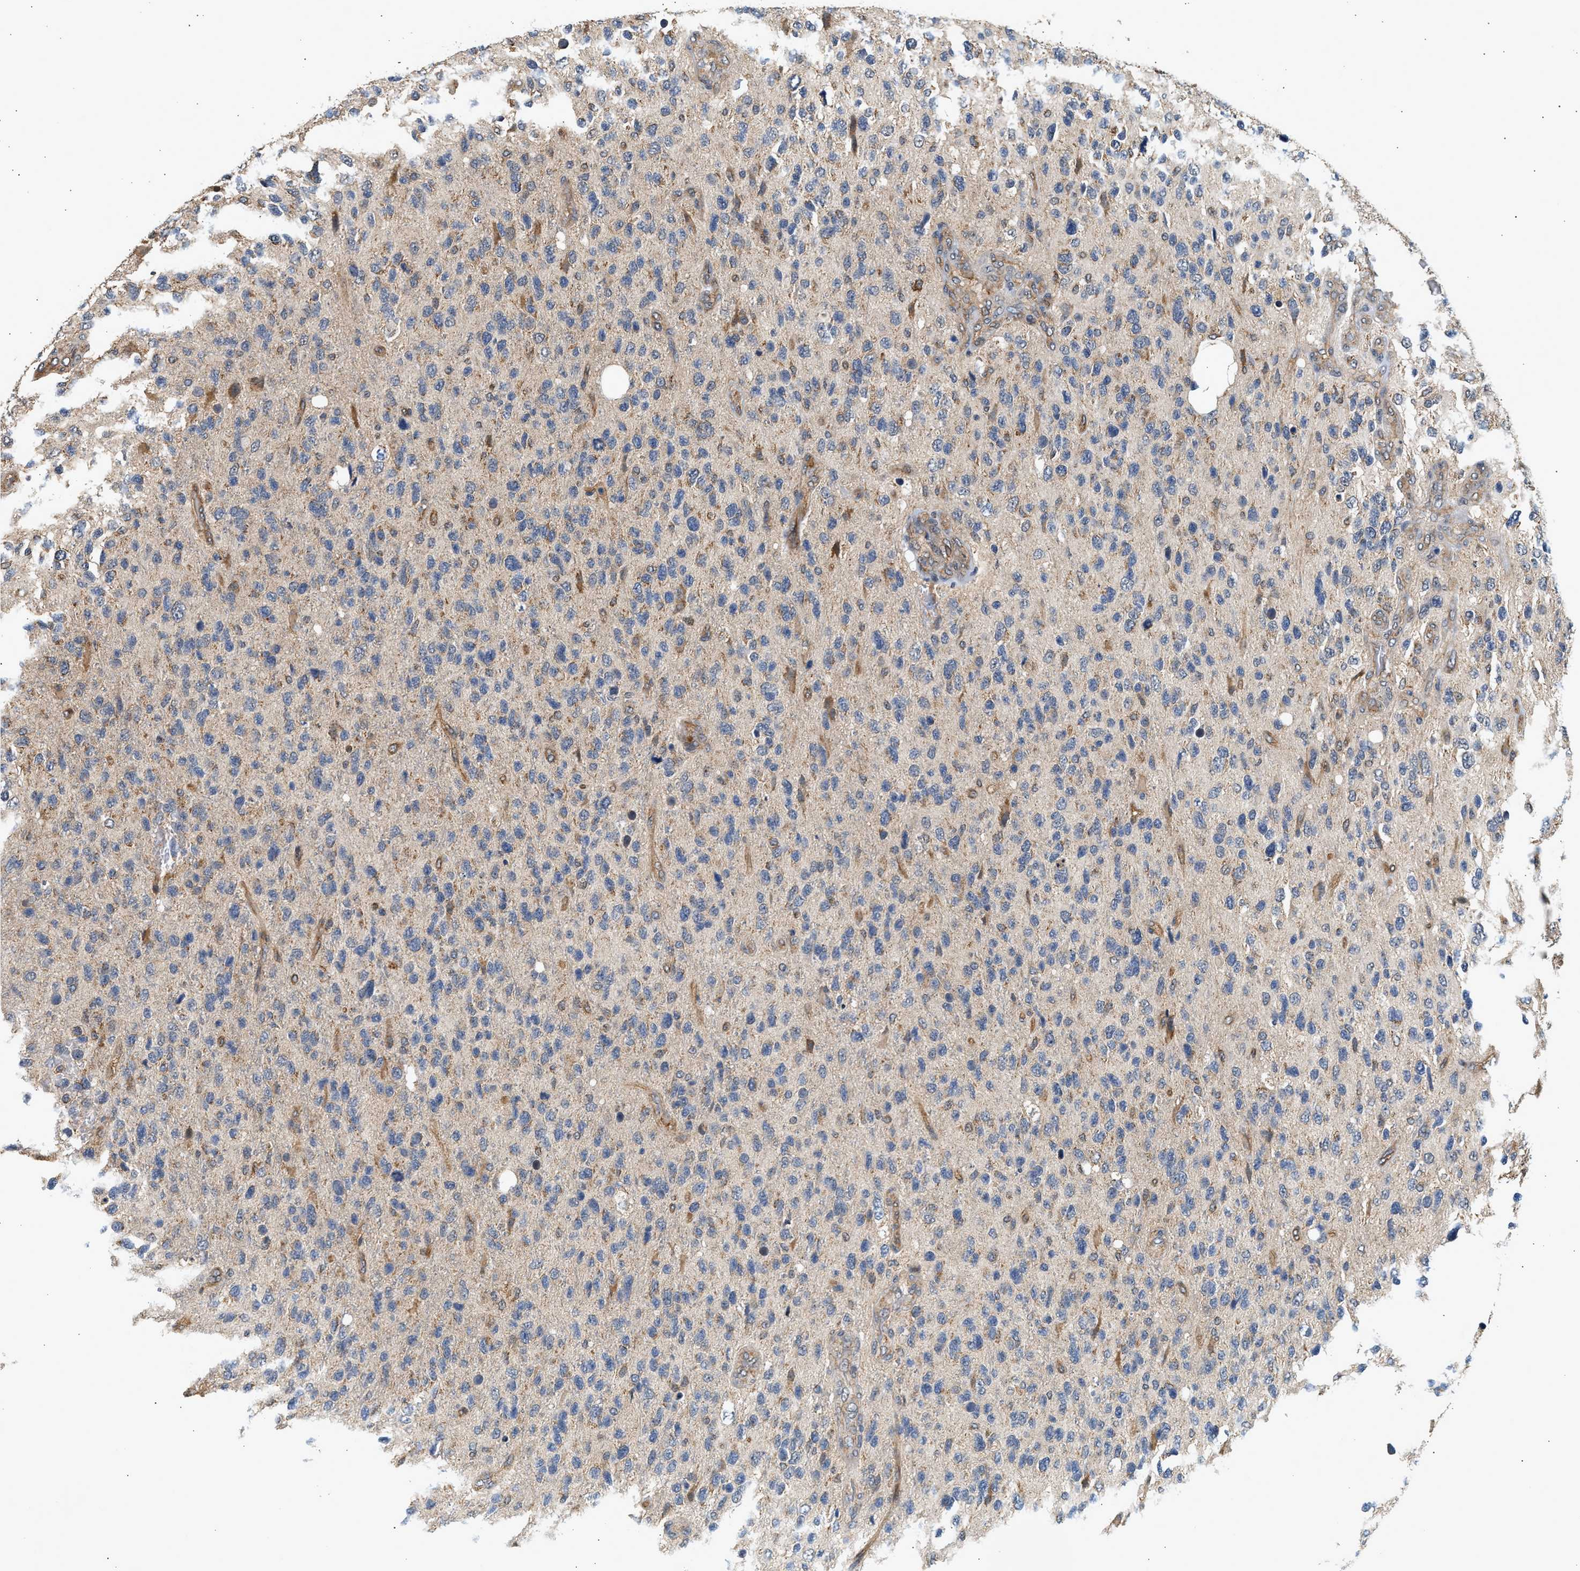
{"staining": {"intensity": "weak", "quantity": "<25%", "location": "cytoplasmic/membranous"}, "tissue": "glioma", "cell_type": "Tumor cells", "image_type": "cancer", "snomed": [{"axis": "morphology", "description": "Glioma, malignant, High grade"}, {"axis": "topography", "description": "Brain"}], "caption": "Immunohistochemistry histopathology image of glioma stained for a protein (brown), which reveals no expression in tumor cells.", "gene": "DUSP14", "patient": {"sex": "female", "age": 58}}